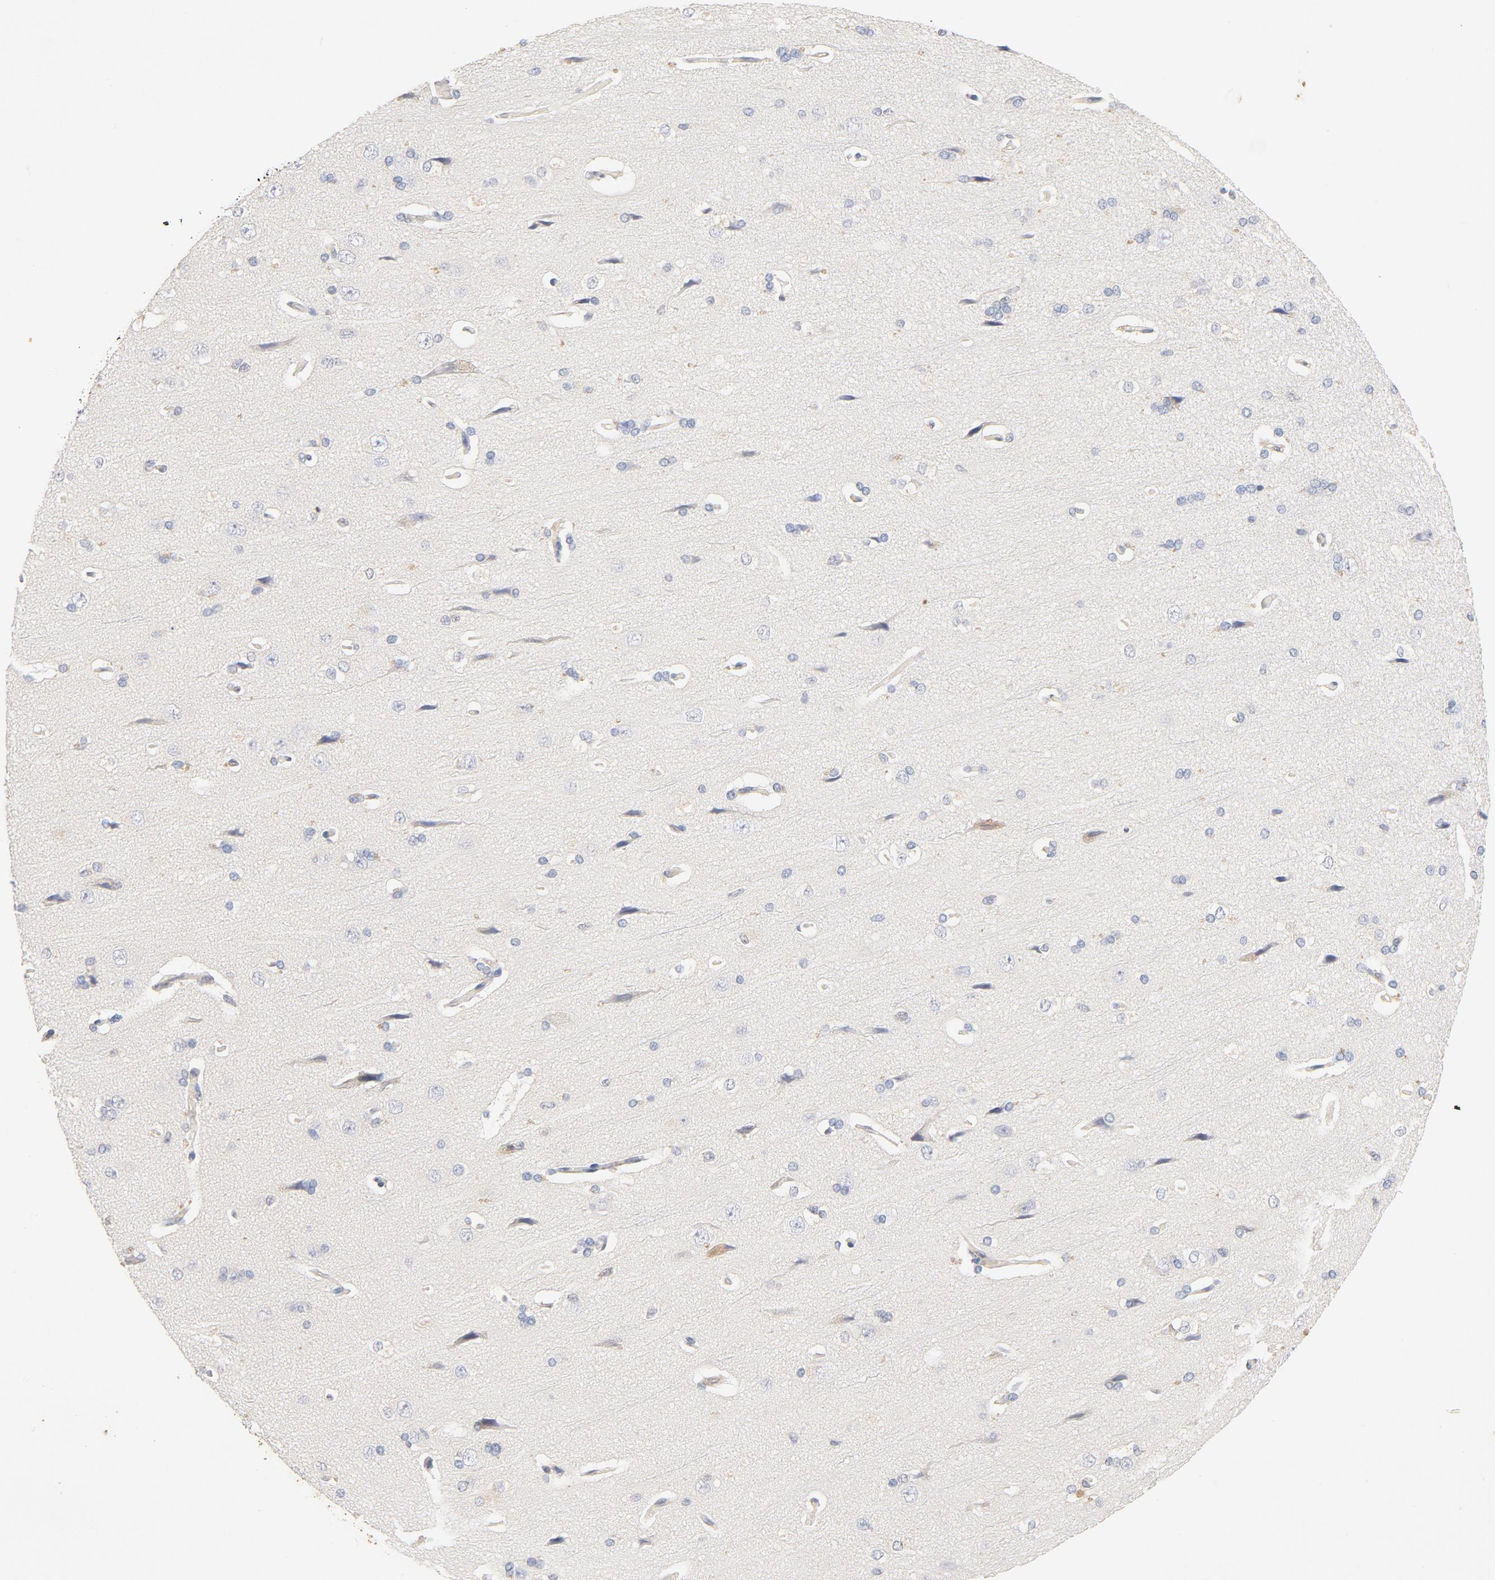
{"staining": {"intensity": "negative", "quantity": "none", "location": "none"}, "tissue": "cerebral cortex", "cell_type": "Endothelial cells", "image_type": "normal", "snomed": [{"axis": "morphology", "description": "Normal tissue, NOS"}, {"axis": "topography", "description": "Cerebral cortex"}], "caption": "Immunohistochemical staining of unremarkable human cerebral cortex reveals no significant expression in endothelial cells.", "gene": "STAT1", "patient": {"sex": "male", "age": 62}}